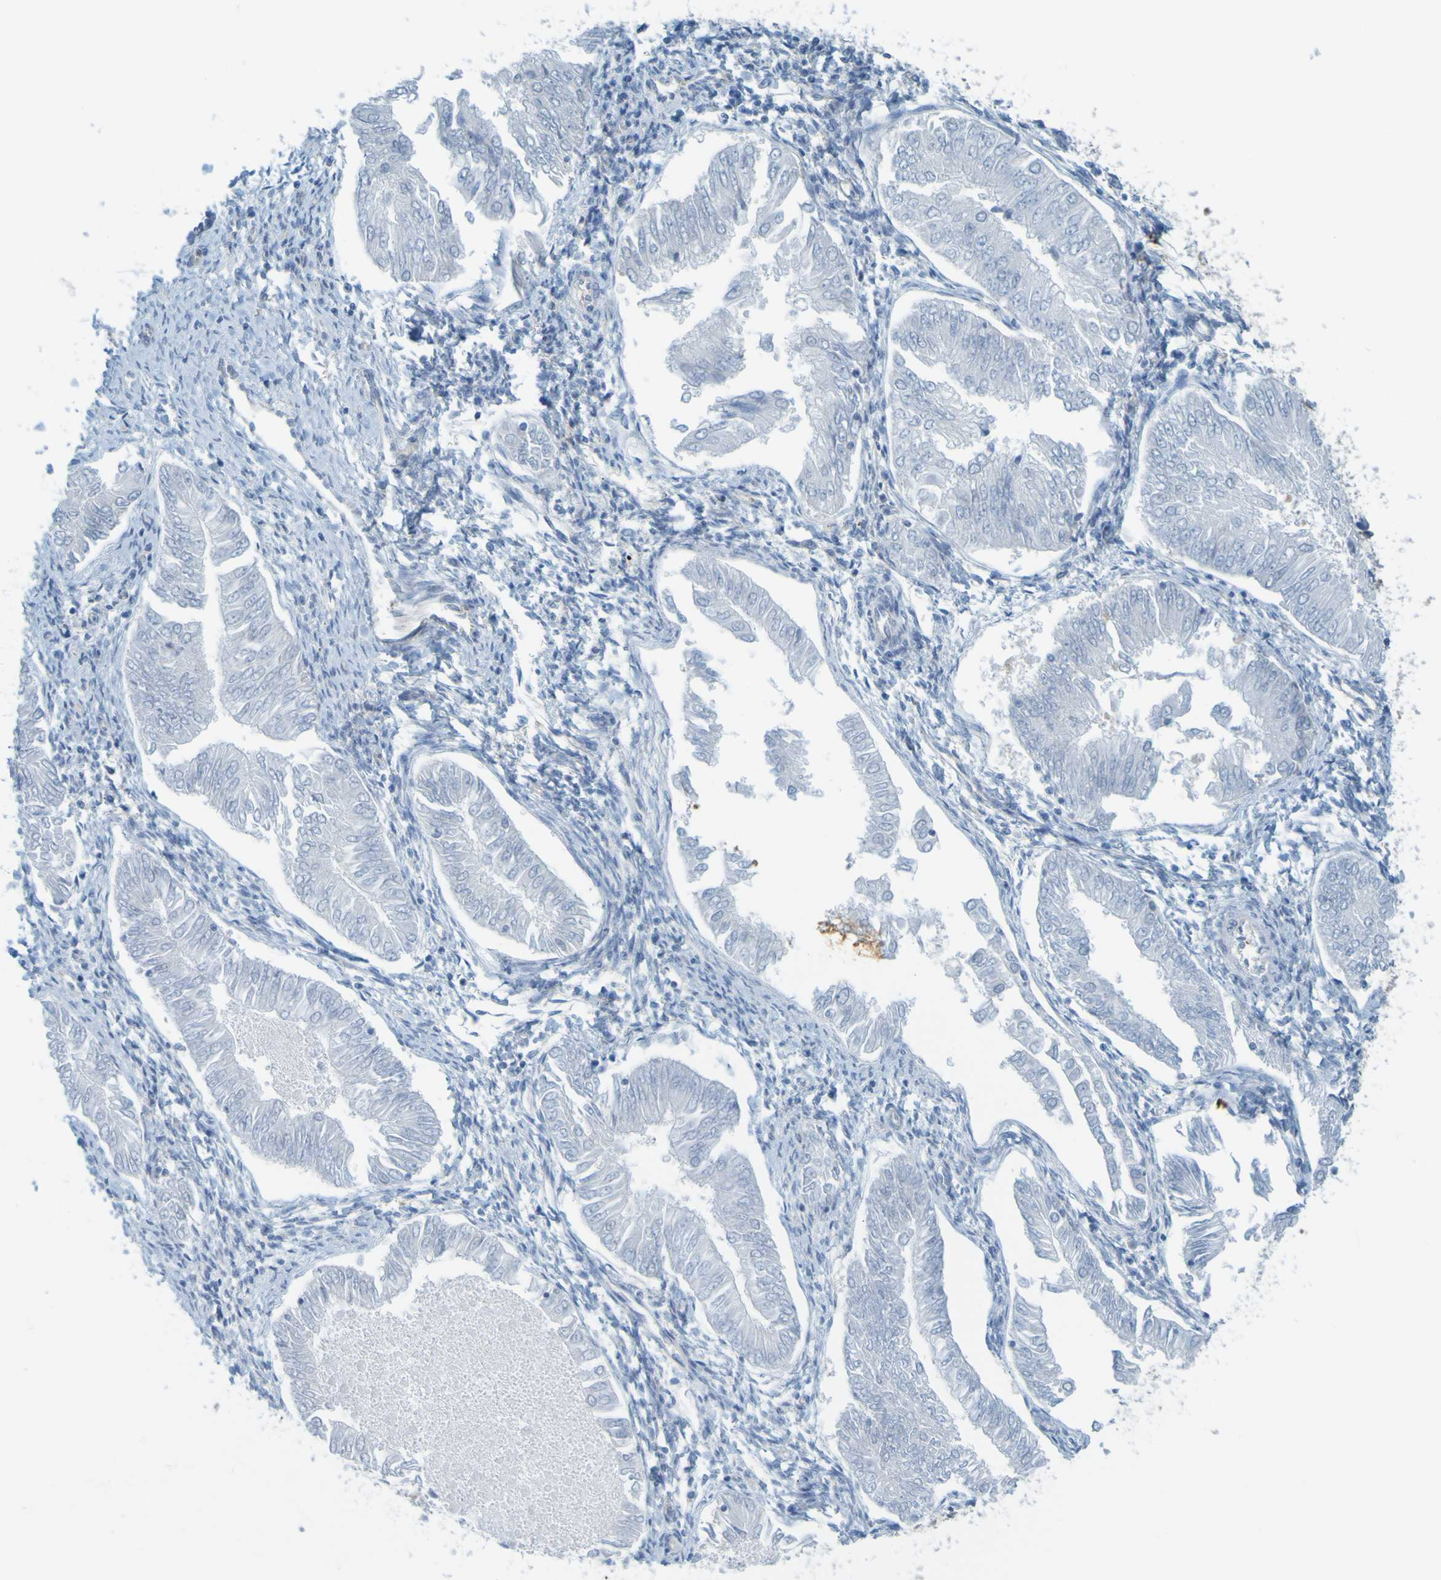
{"staining": {"intensity": "negative", "quantity": "none", "location": "none"}, "tissue": "endometrial cancer", "cell_type": "Tumor cells", "image_type": "cancer", "snomed": [{"axis": "morphology", "description": "Adenocarcinoma, NOS"}, {"axis": "topography", "description": "Endometrium"}], "caption": "Immunohistochemistry of endometrial adenocarcinoma exhibits no expression in tumor cells. Nuclei are stained in blue.", "gene": "APPL1", "patient": {"sex": "female", "age": 53}}